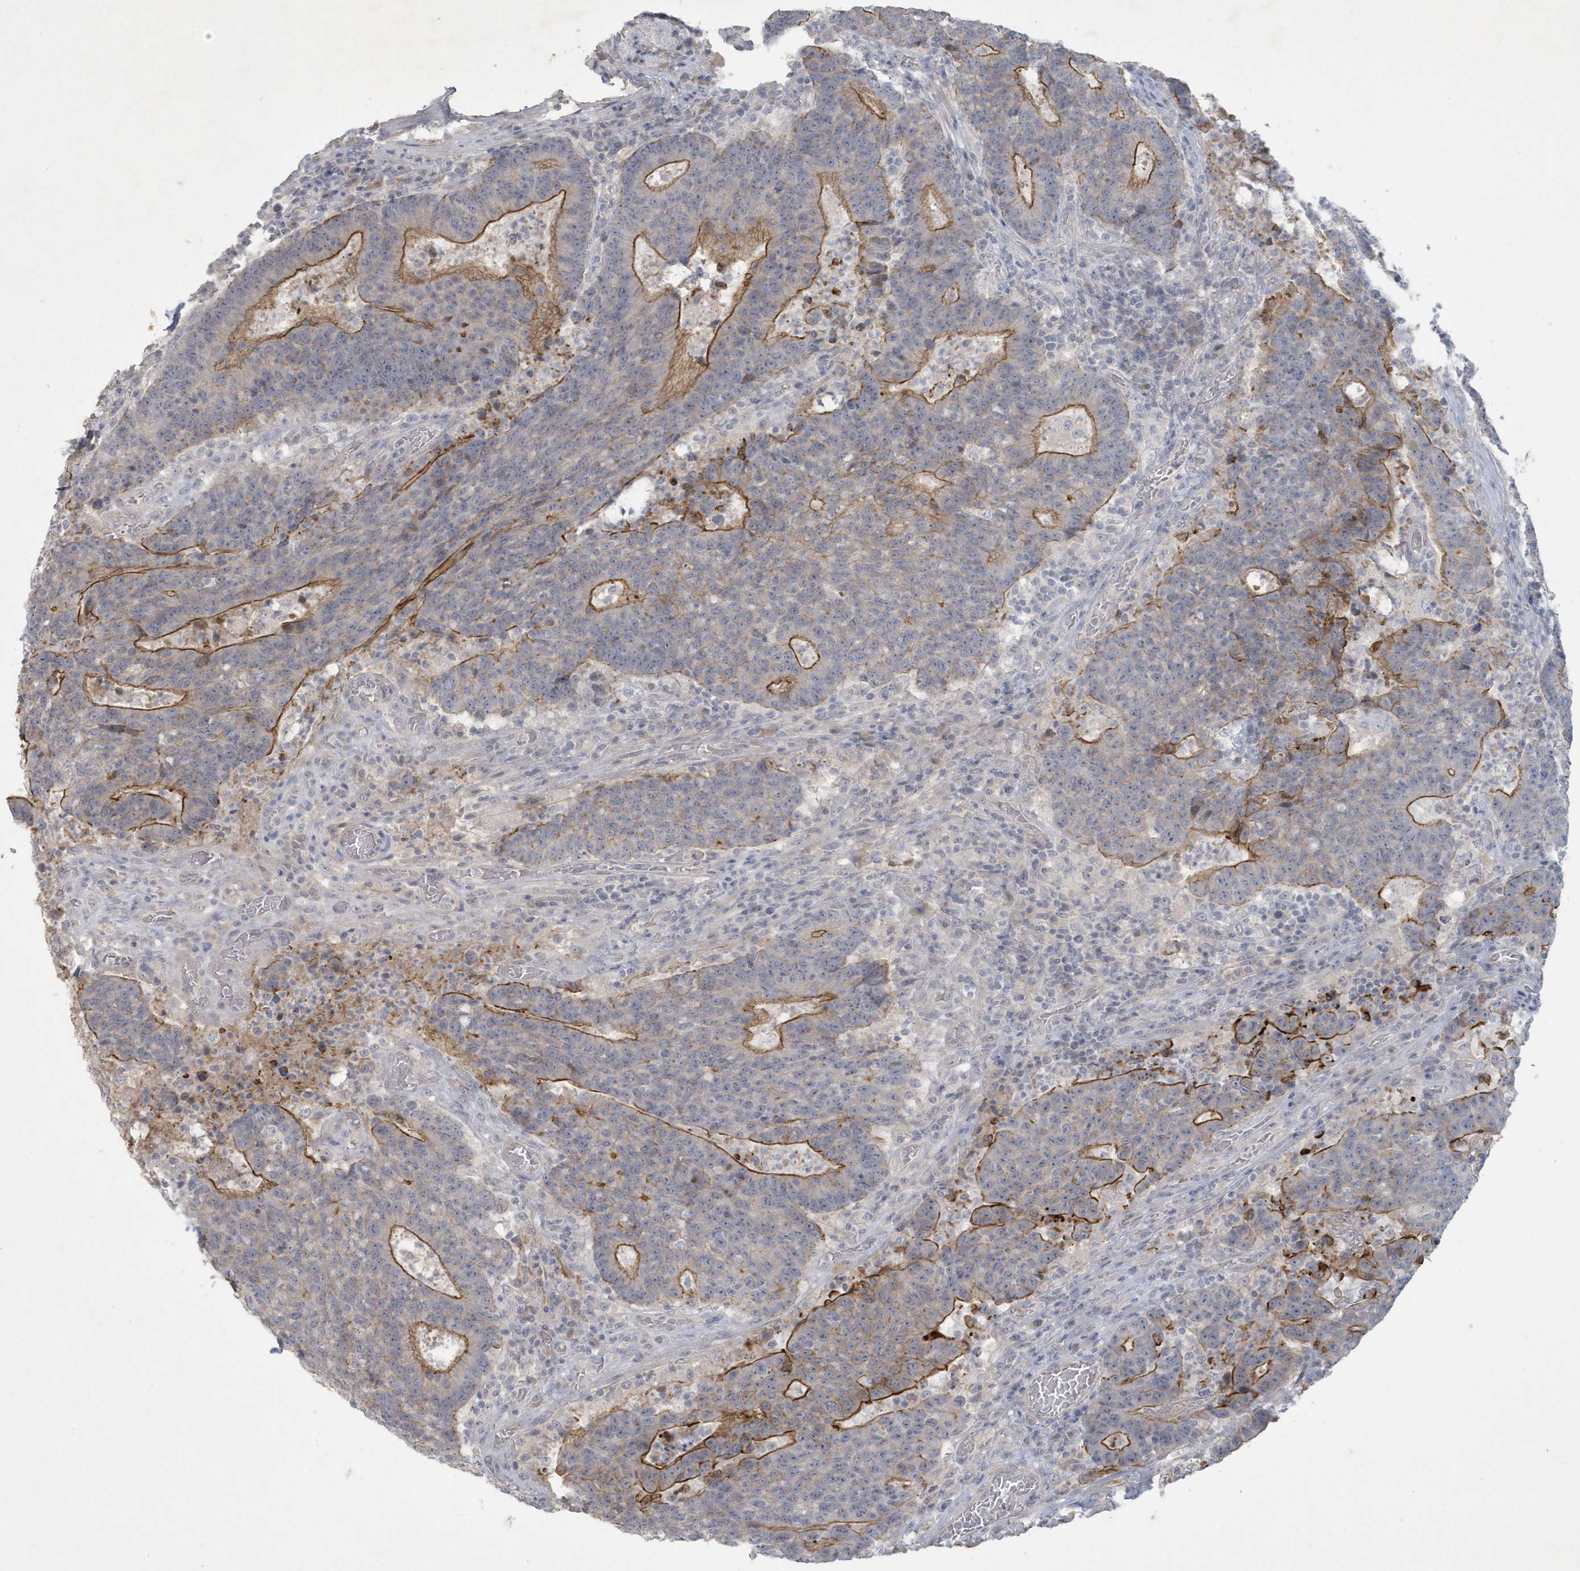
{"staining": {"intensity": "moderate", "quantity": "25%-75%", "location": "cytoplasmic/membranous"}, "tissue": "colorectal cancer", "cell_type": "Tumor cells", "image_type": "cancer", "snomed": [{"axis": "morphology", "description": "Adenocarcinoma, NOS"}, {"axis": "topography", "description": "Colon"}], "caption": "Moderate cytoplasmic/membranous protein positivity is appreciated in about 25%-75% of tumor cells in colorectal cancer (adenocarcinoma).", "gene": "CCDC24", "patient": {"sex": "female", "age": 75}}